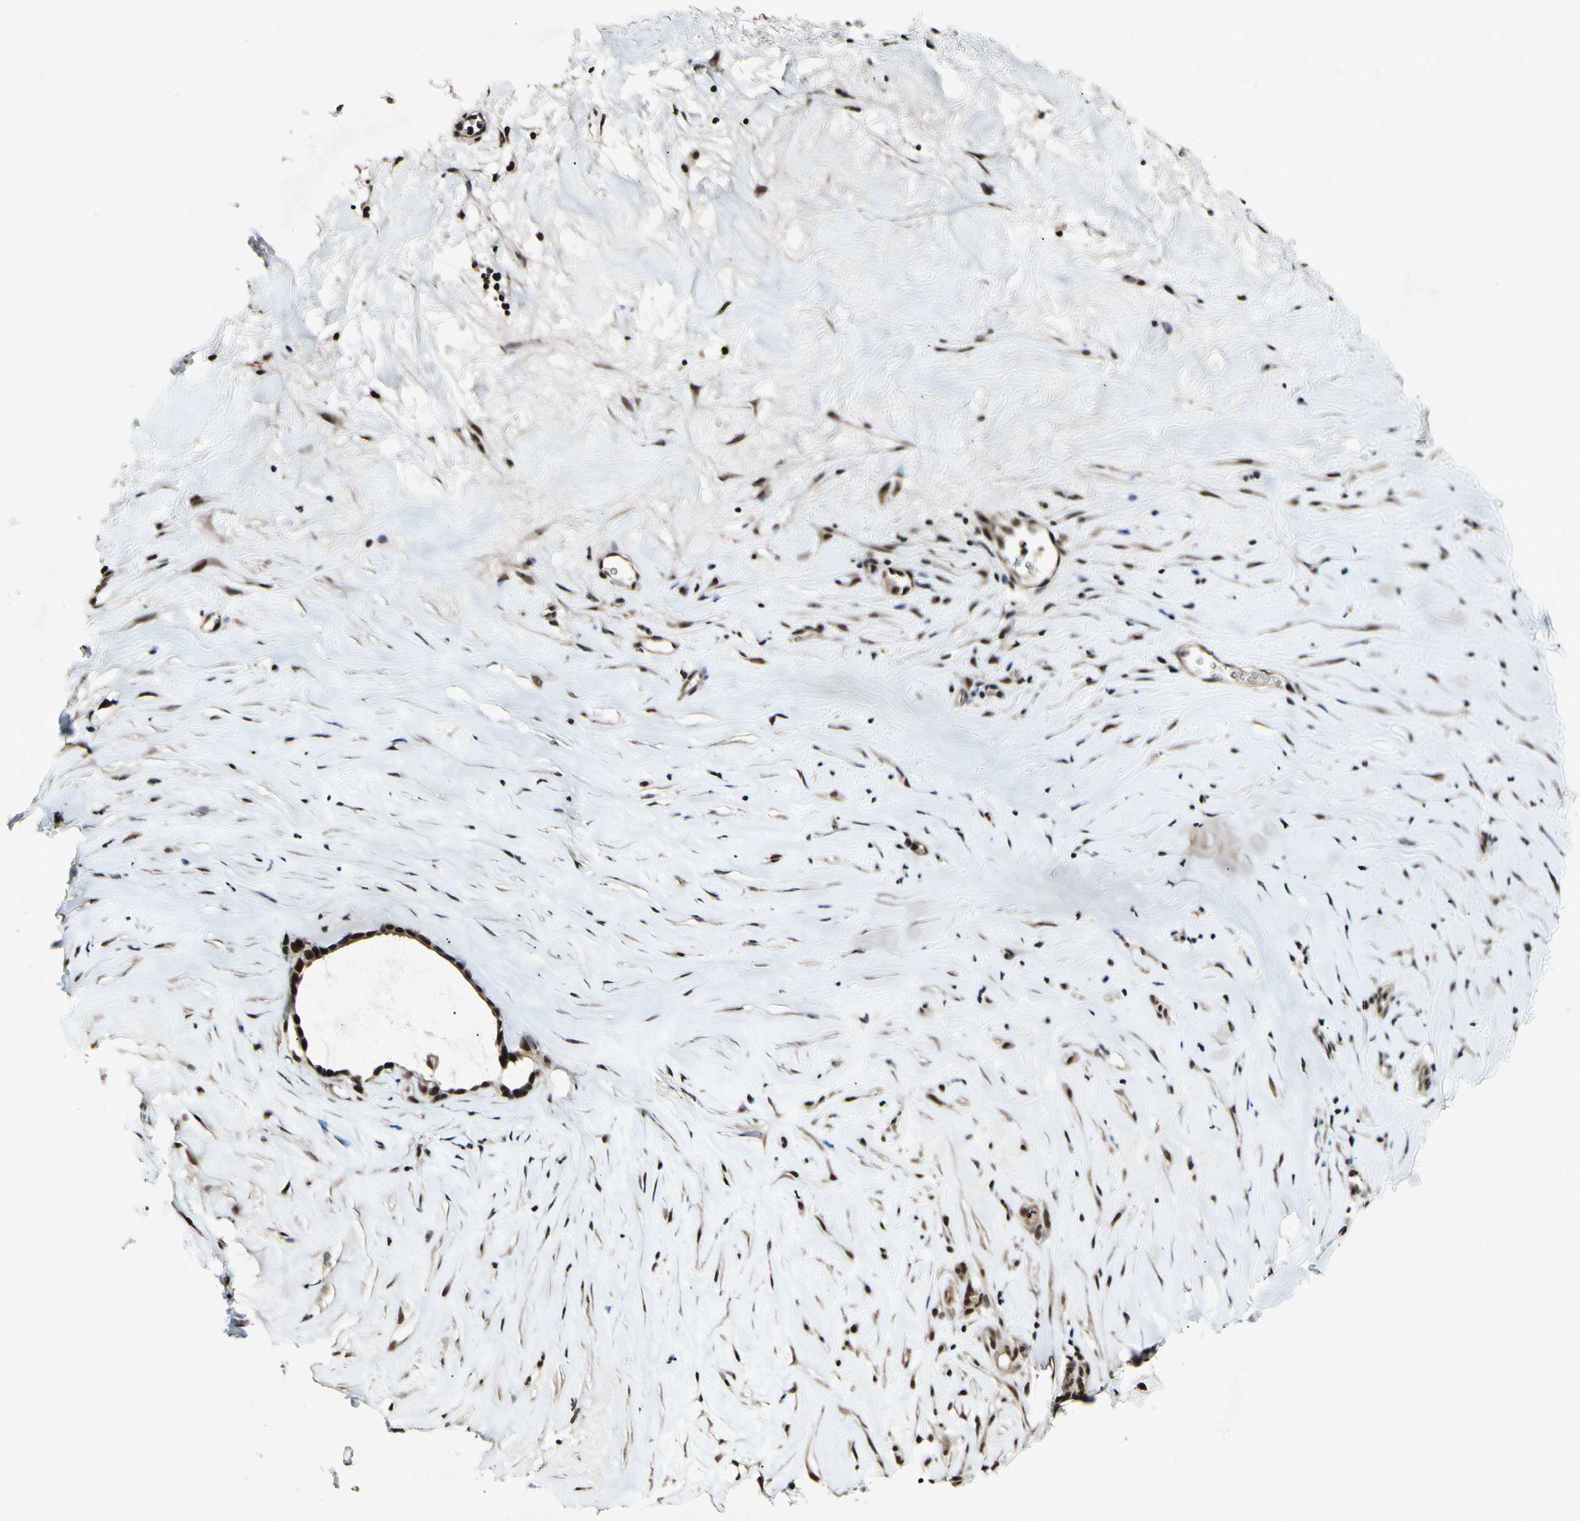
{"staining": {"intensity": "strong", "quantity": ">75%", "location": "nuclear"}, "tissue": "liver cancer", "cell_type": "Tumor cells", "image_type": "cancer", "snomed": [{"axis": "morphology", "description": "Cholangiocarcinoma"}, {"axis": "topography", "description": "Liver"}], "caption": "Immunohistochemistry (IHC) image of liver cancer (cholangiocarcinoma) stained for a protein (brown), which demonstrates high levels of strong nuclear expression in approximately >75% of tumor cells.", "gene": "POLR2F", "patient": {"sex": "female", "age": 65}}